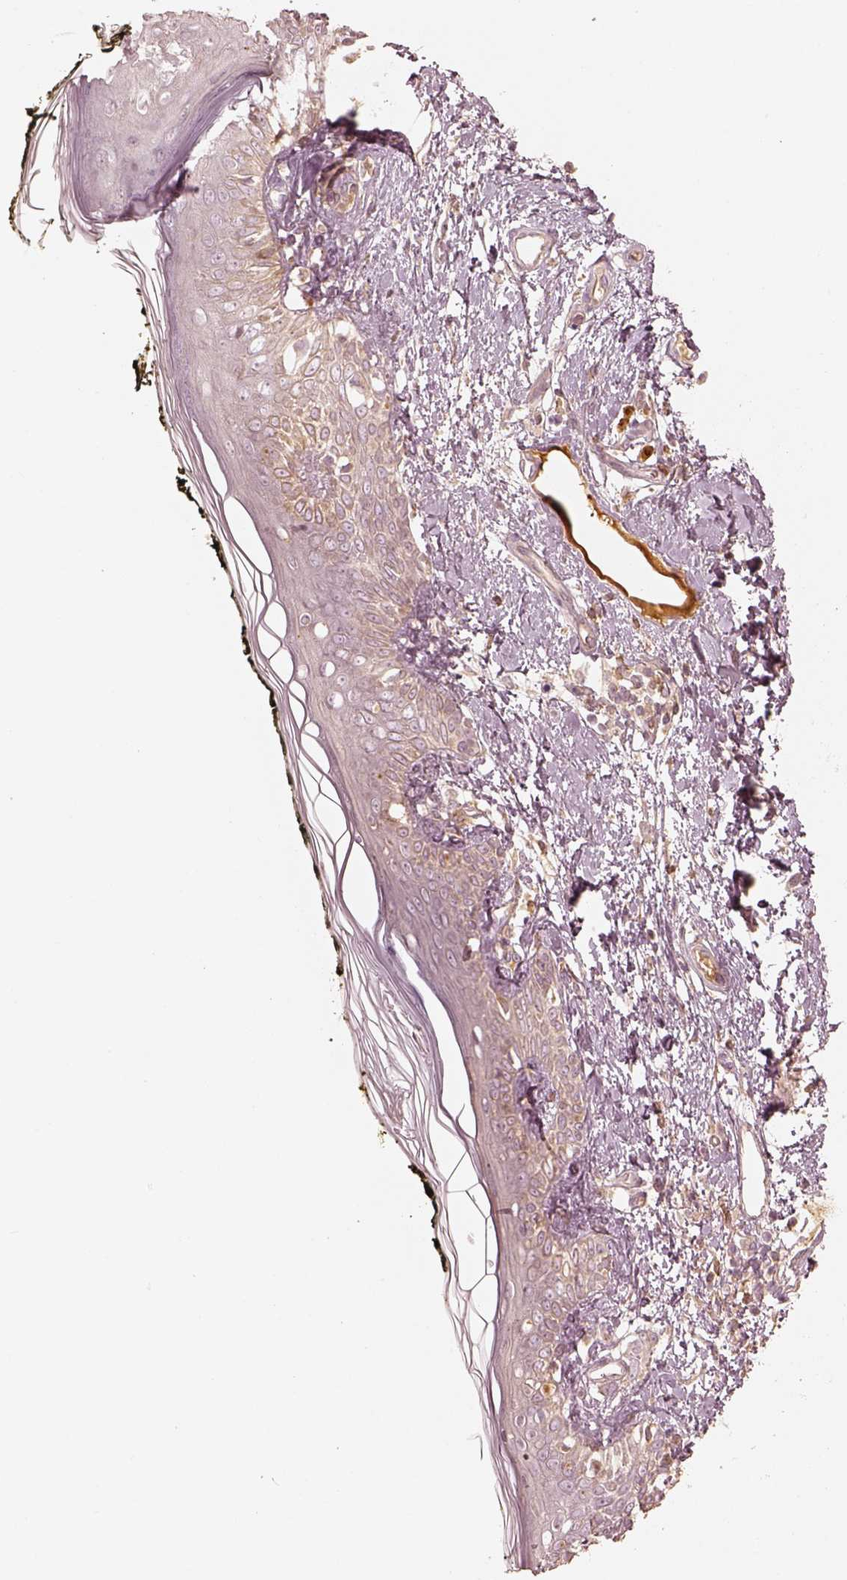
{"staining": {"intensity": "negative", "quantity": "none", "location": "none"}, "tissue": "skin", "cell_type": "Fibroblasts", "image_type": "normal", "snomed": [{"axis": "morphology", "description": "Normal tissue, NOS"}, {"axis": "topography", "description": "Skin"}], "caption": "Protein analysis of benign skin demonstrates no significant expression in fibroblasts.", "gene": "GORASP2", "patient": {"sex": "male", "age": 76}}